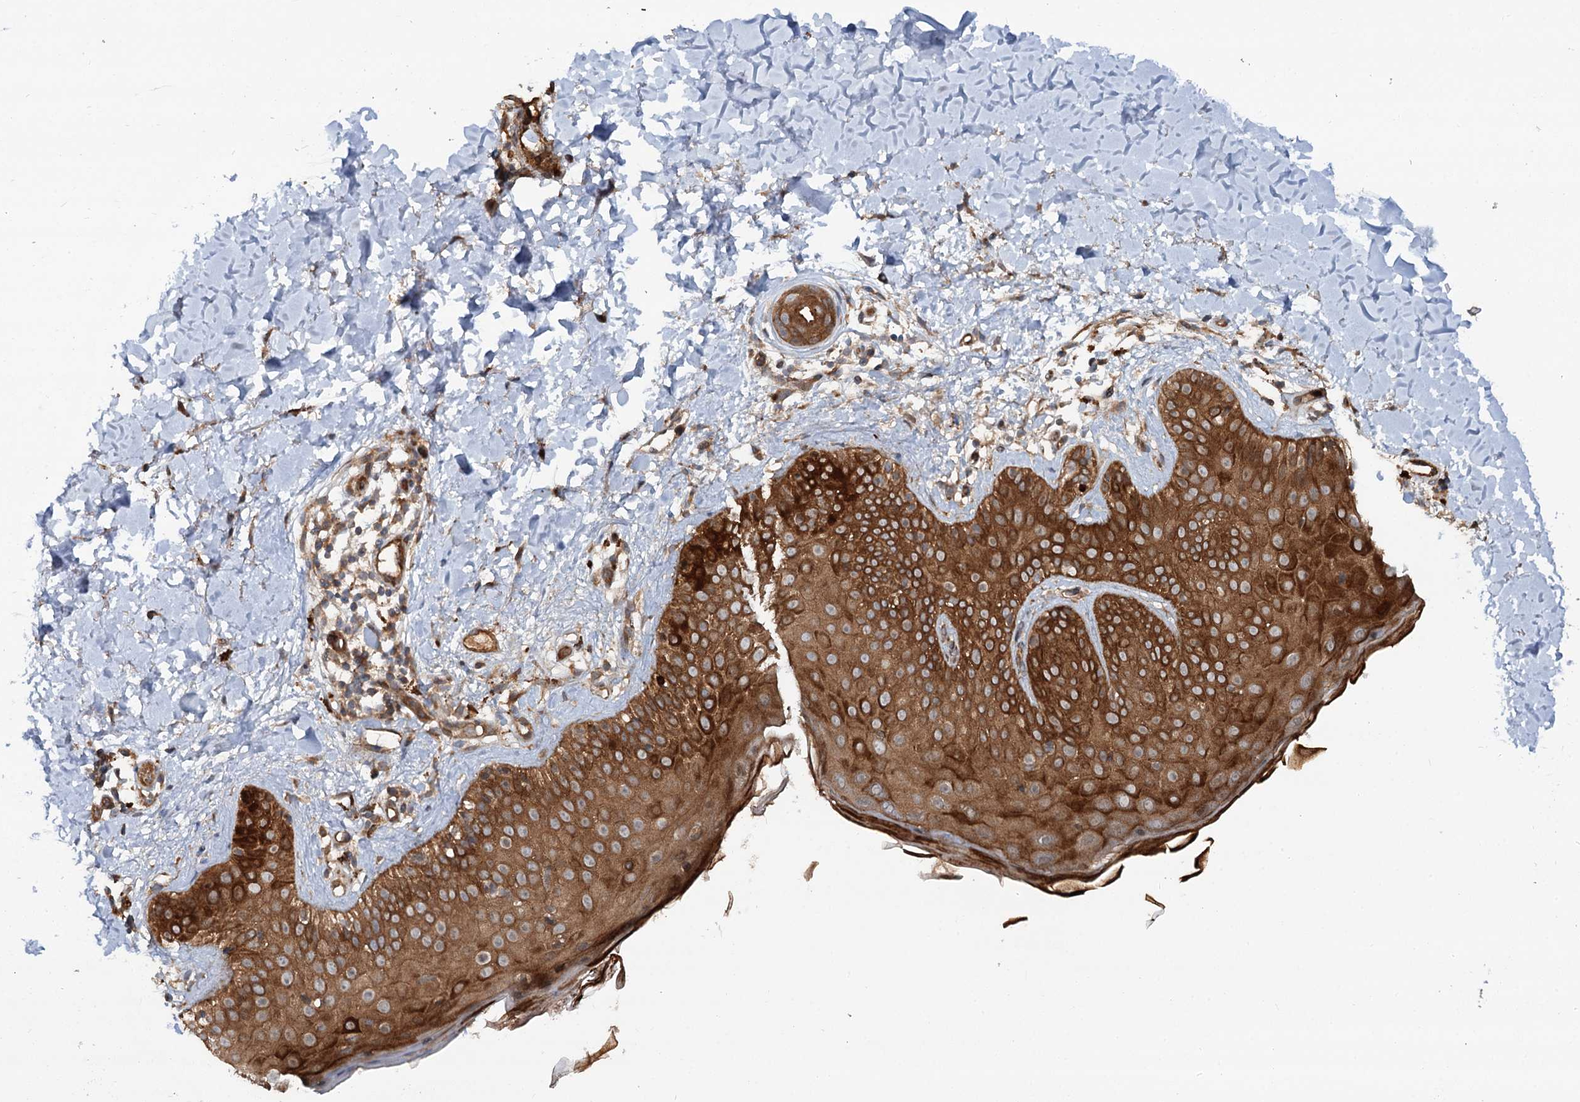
{"staining": {"intensity": "moderate", "quantity": ">75%", "location": "cytoplasmic/membranous"}, "tissue": "skin", "cell_type": "Fibroblasts", "image_type": "normal", "snomed": [{"axis": "morphology", "description": "Normal tissue, NOS"}, {"axis": "topography", "description": "Skin"}], "caption": "Immunohistochemical staining of unremarkable human skin displays >75% levels of moderate cytoplasmic/membranous protein staining in approximately >75% of fibroblasts.", "gene": "ADGRG4", "patient": {"sex": "male", "age": 52}}